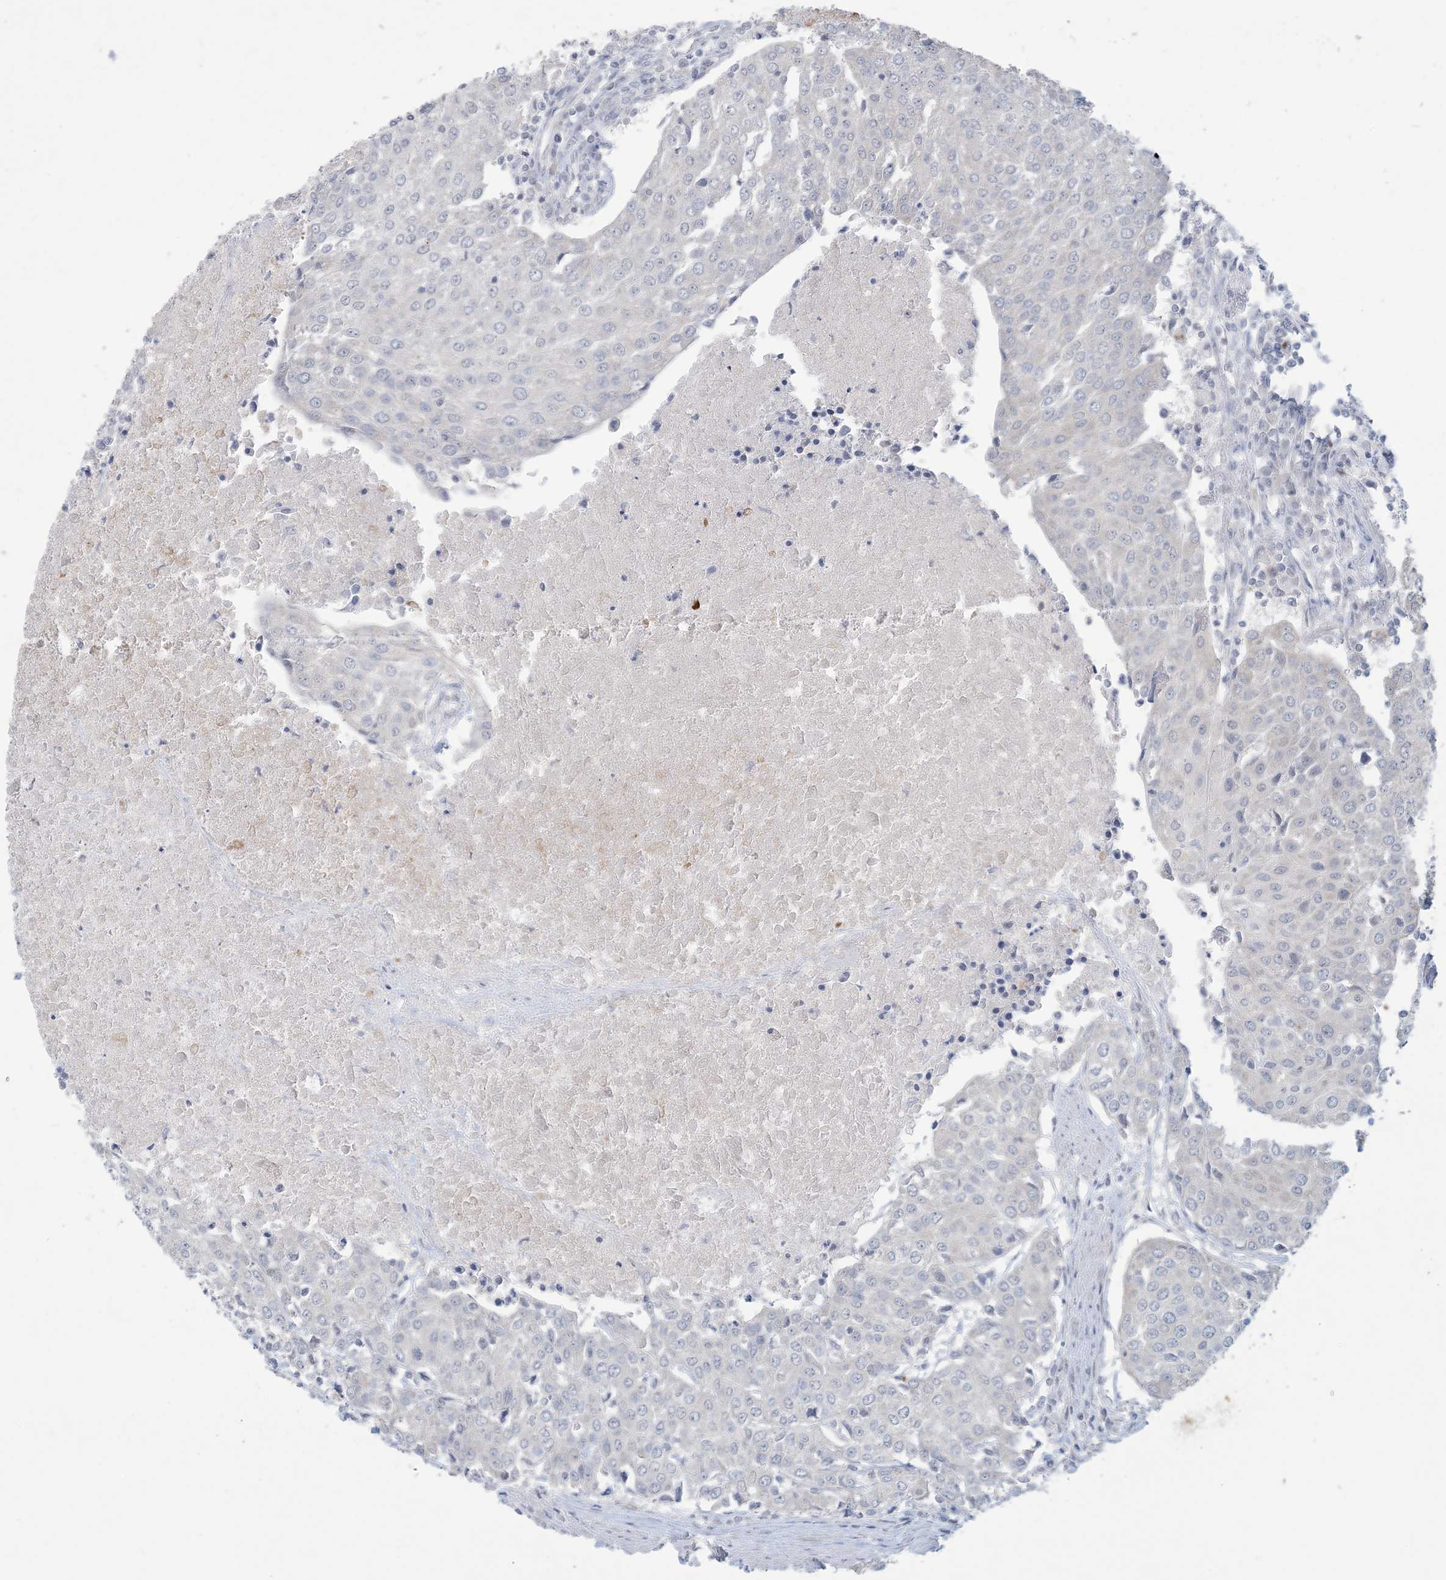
{"staining": {"intensity": "negative", "quantity": "none", "location": "none"}, "tissue": "urothelial cancer", "cell_type": "Tumor cells", "image_type": "cancer", "snomed": [{"axis": "morphology", "description": "Urothelial carcinoma, High grade"}, {"axis": "topography", "description": "Urinary bladder"}], "caption": "Immunohistochemistry of human urothelial cancer reveals no staining in tumor cells.", "gene": "KIF3A", "patient": {"sex": "female", "age": 85}}